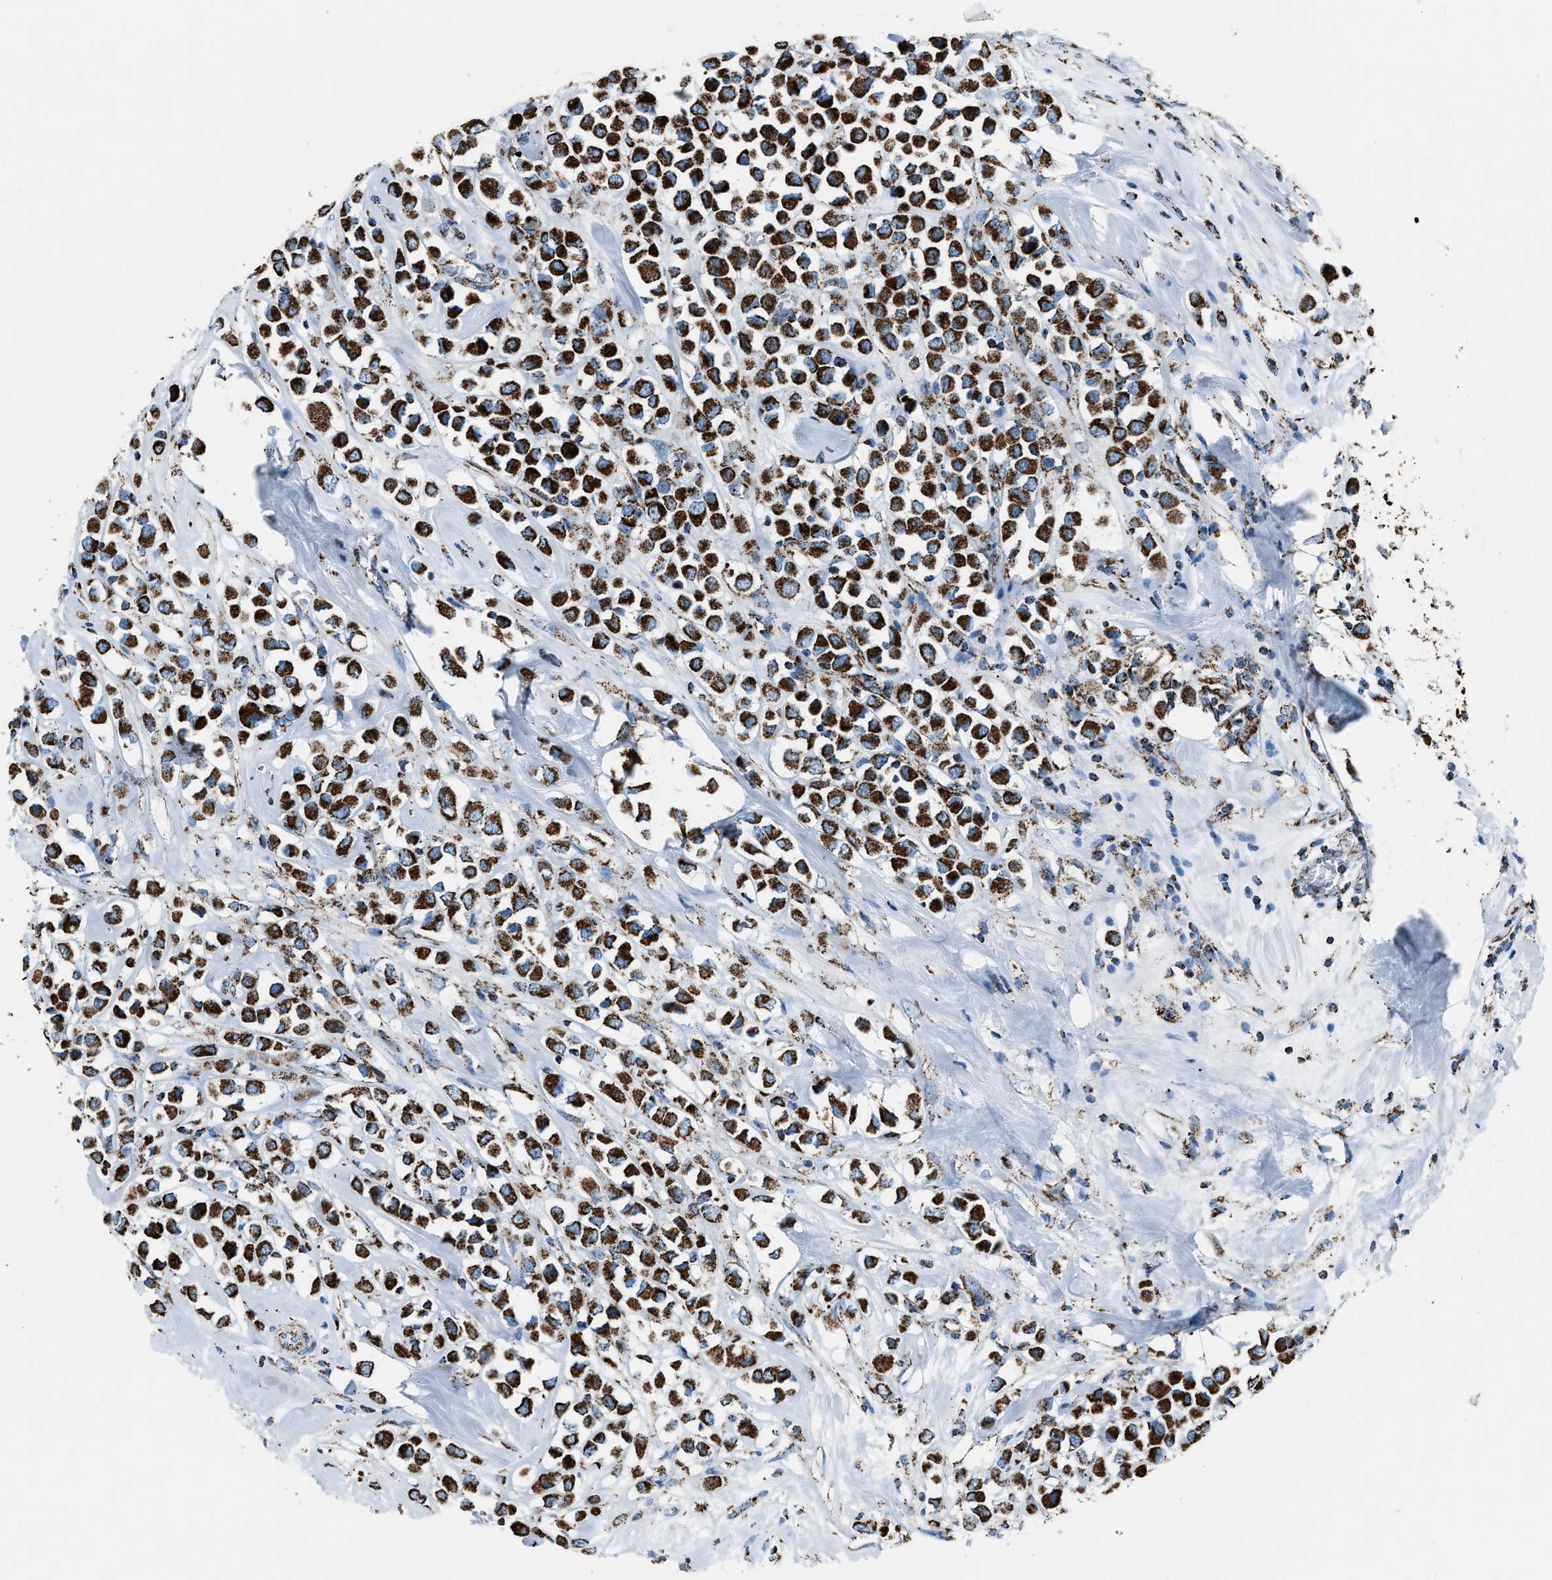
{"staining": {"intensity": "strong", "quantity": ">75%", "location": "cytoplasmic/membranous"}, "tissue": "breast cancer", "cell_type": "Tumor cells", "image_type": "cancer", "snomed": [{"axis": "morphology", "description": "Duct carcinoma"}, {"axis": "topography", "description": "Breast"}], "caption": "Strong cytoplasmic/membranous staining is appreciated in about >75% of tumor cells in breast invasive ductal carcinoma. (Stains: DAB (3,3'-diaminobenzidine) in brown, nuclei in blue, Microscopy: brightfield microscopy at high magnification).", "gene": "MDH2", "patient": {"sex": "female", "age": 61}}